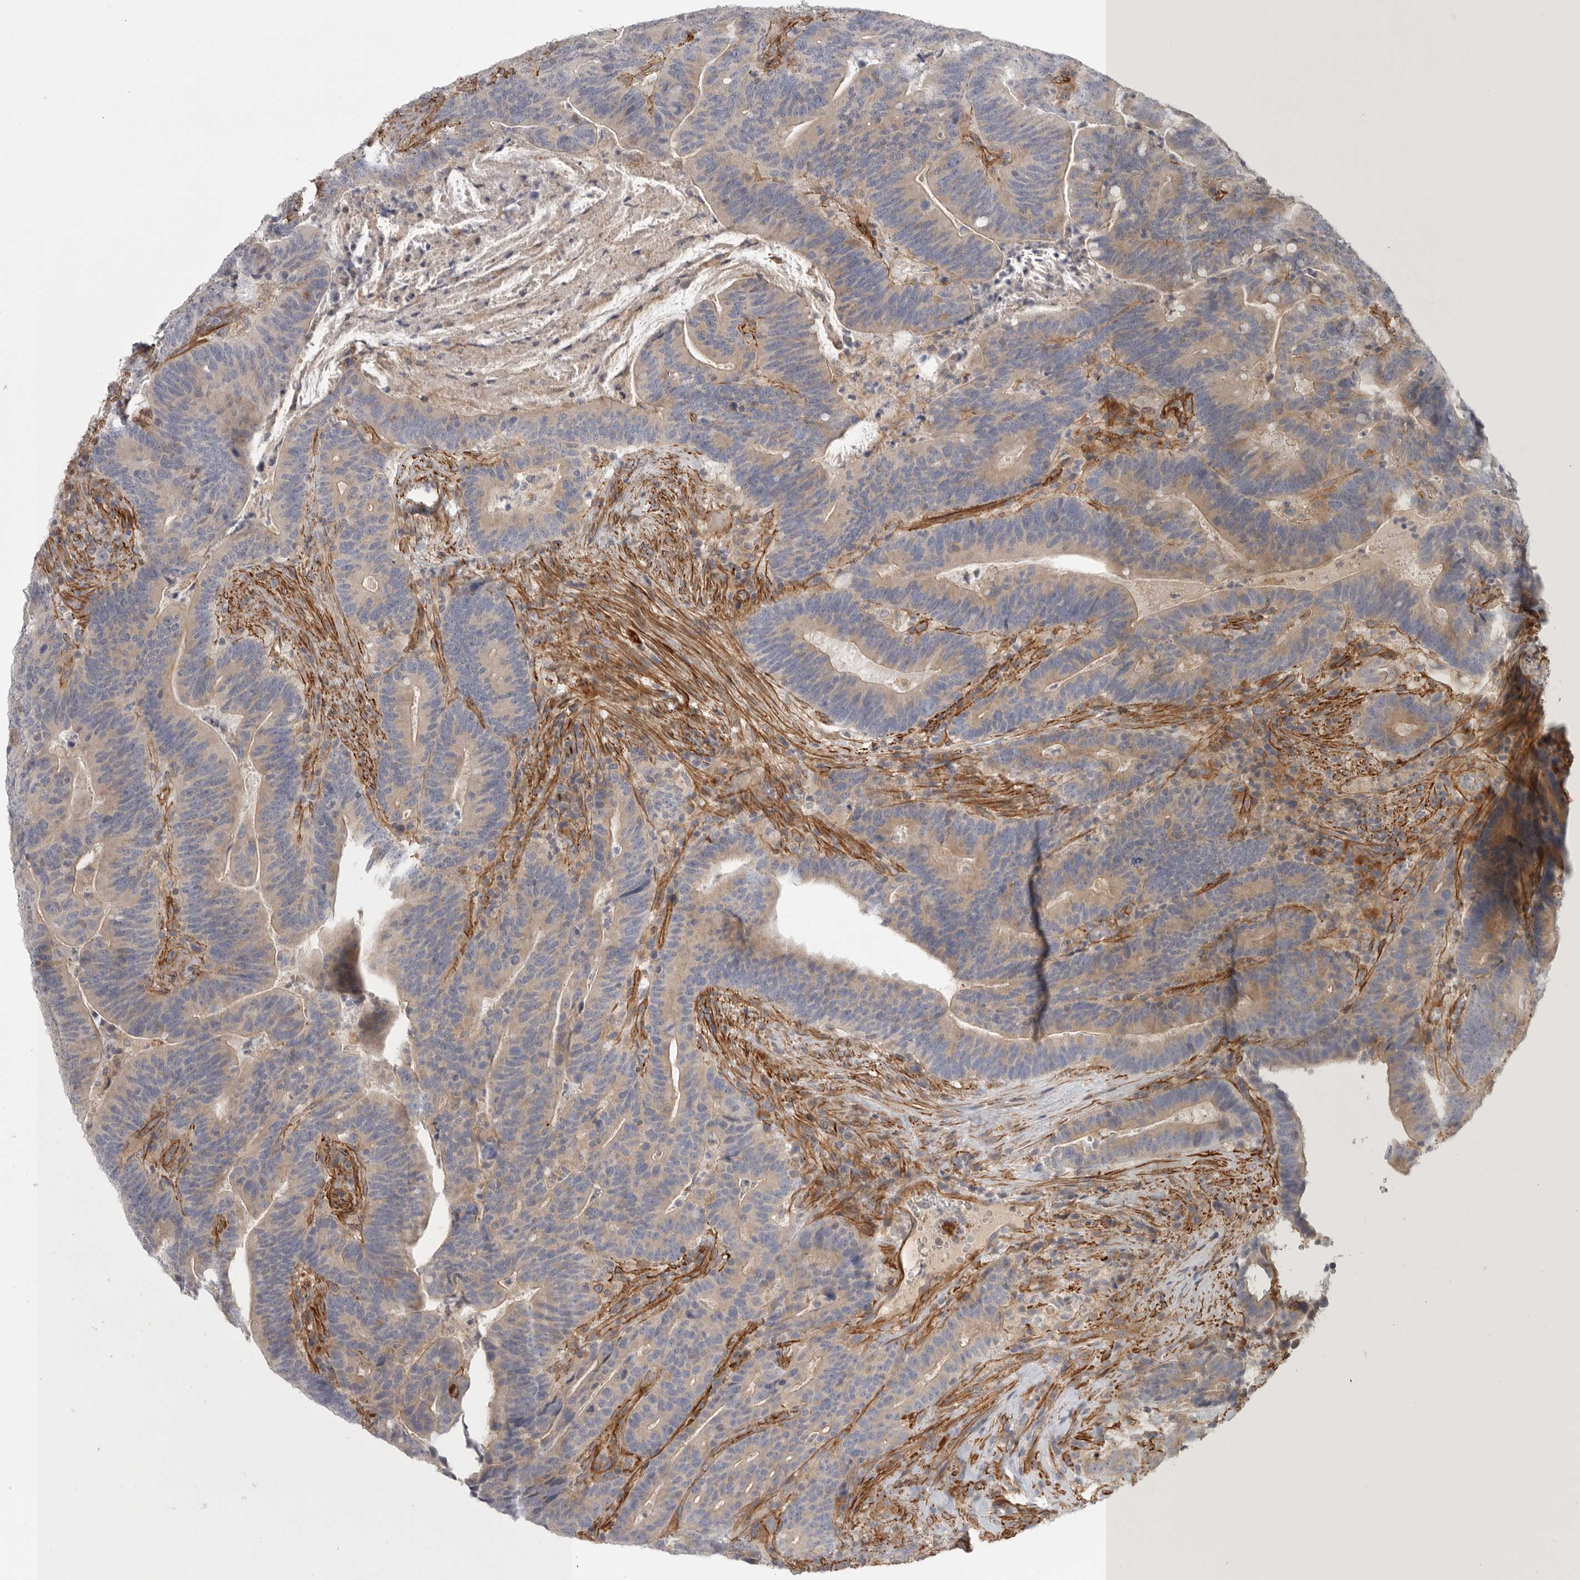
{"staining": {"intensity": "weak", "quantity": ">75%", "location": "cytoplasmic/membranous"}, "tissue": "colorectal cancer", "cell_type": "Tumor cells", "image_type": "cancer", "snomed": [{"axis": "morphology", "description": "Adenocarcinoma, NOS"}, {"axis": "topography", "description": "Colon"}], "caption": "Immunohistochemistry (DAB (3,3'-diaminobenzidine)) staining of human colorectal adenocarcinoma displays weak cytoplasmic/membranous protein staining in approximately >75% of tumor cells. The protein is shown in brown color, while the nuclei are stained blue.", "gene": "LONRF1", "patient": {"sex": "female", "age": 66}}